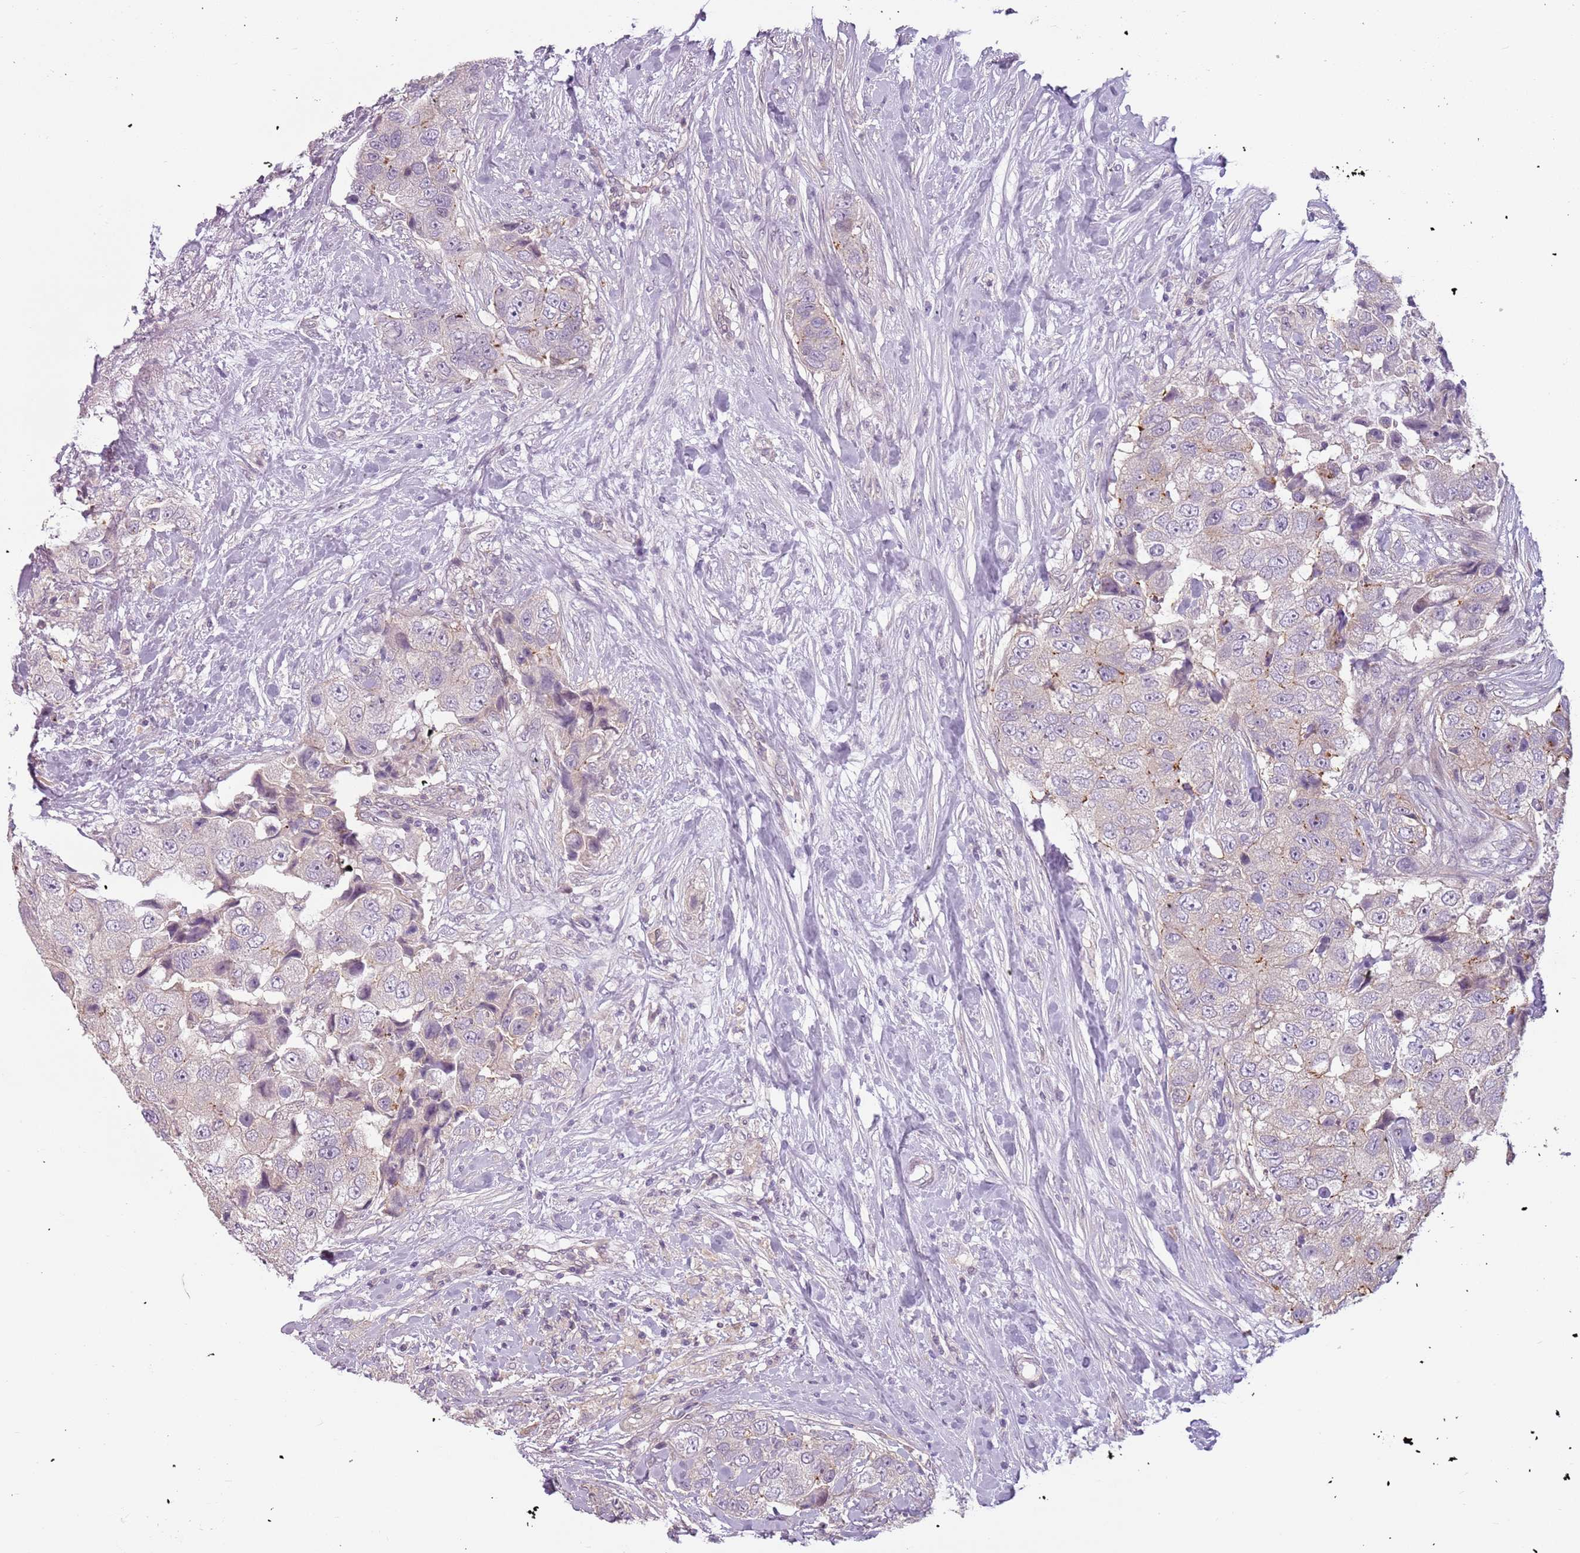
{"staining": {"intensity": "negative", "quantity": "none", "location": "none"}, "tissue": "breast cancer", "cell_type": "Tumor cells", "image_type": "cancer", "snomed": [{"axis": "morphology", "description": "Normal tissue, NOS"}, {"axis": "morphology", "description": "Duct carcinoma"}, {"axis": "topography", "description": "Breast"}], "caption": "DAB (3,3'-diaminobenzidine) immunohistochemical staining of invasive ductal carcinoma (breast) demonstrates no significant expression in tumor cells. (DAB (3,3'-diaminobenzidine) immunohistochemistry visualized using brightfield microscopy, high magnification).", "gene": "DEFB116", "patient": {"sex": "female", "age": 62}}